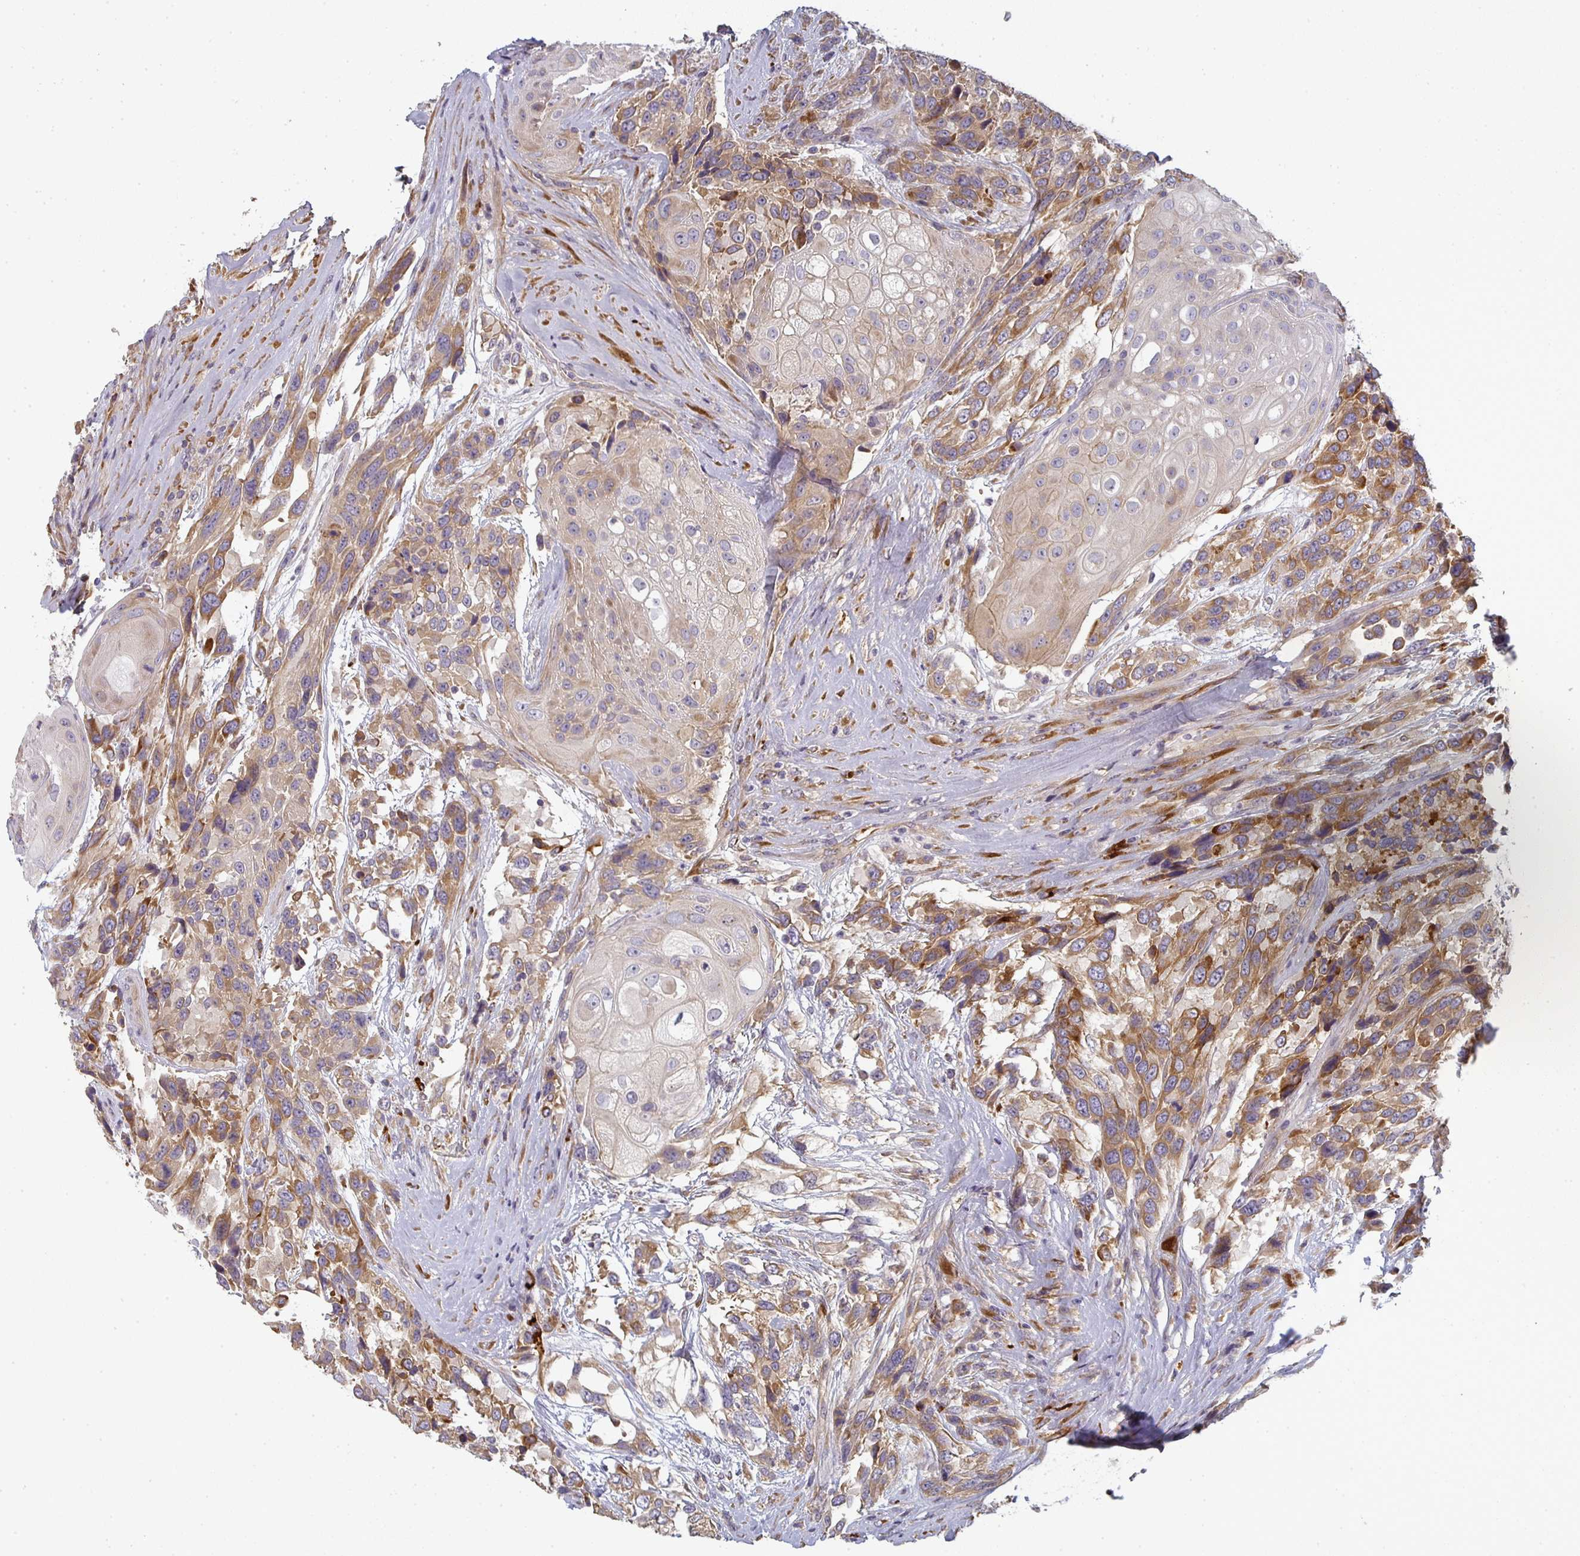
{"staining": {"intensity": "moderate", "quantity": ">75%", "location": "cytoplasmic/membranous"}, "tissue": "urothelial cancer", "cell_type": "Tumor cells", "image_type": "cancer", "snomed": [{"axis": "morphology", "description": "Urothelial carcinoma, High grade"}, {"axis": "topography", "description": "Urinary bladder"}], "caption": "Protein analysis of urothelial cancer tissue exhibits moderate cytoplasmic/membranous staining in about >75% of tumor cells.", "gene": "CTHRC1", "patient": {"sex": "female", "age": 70}}